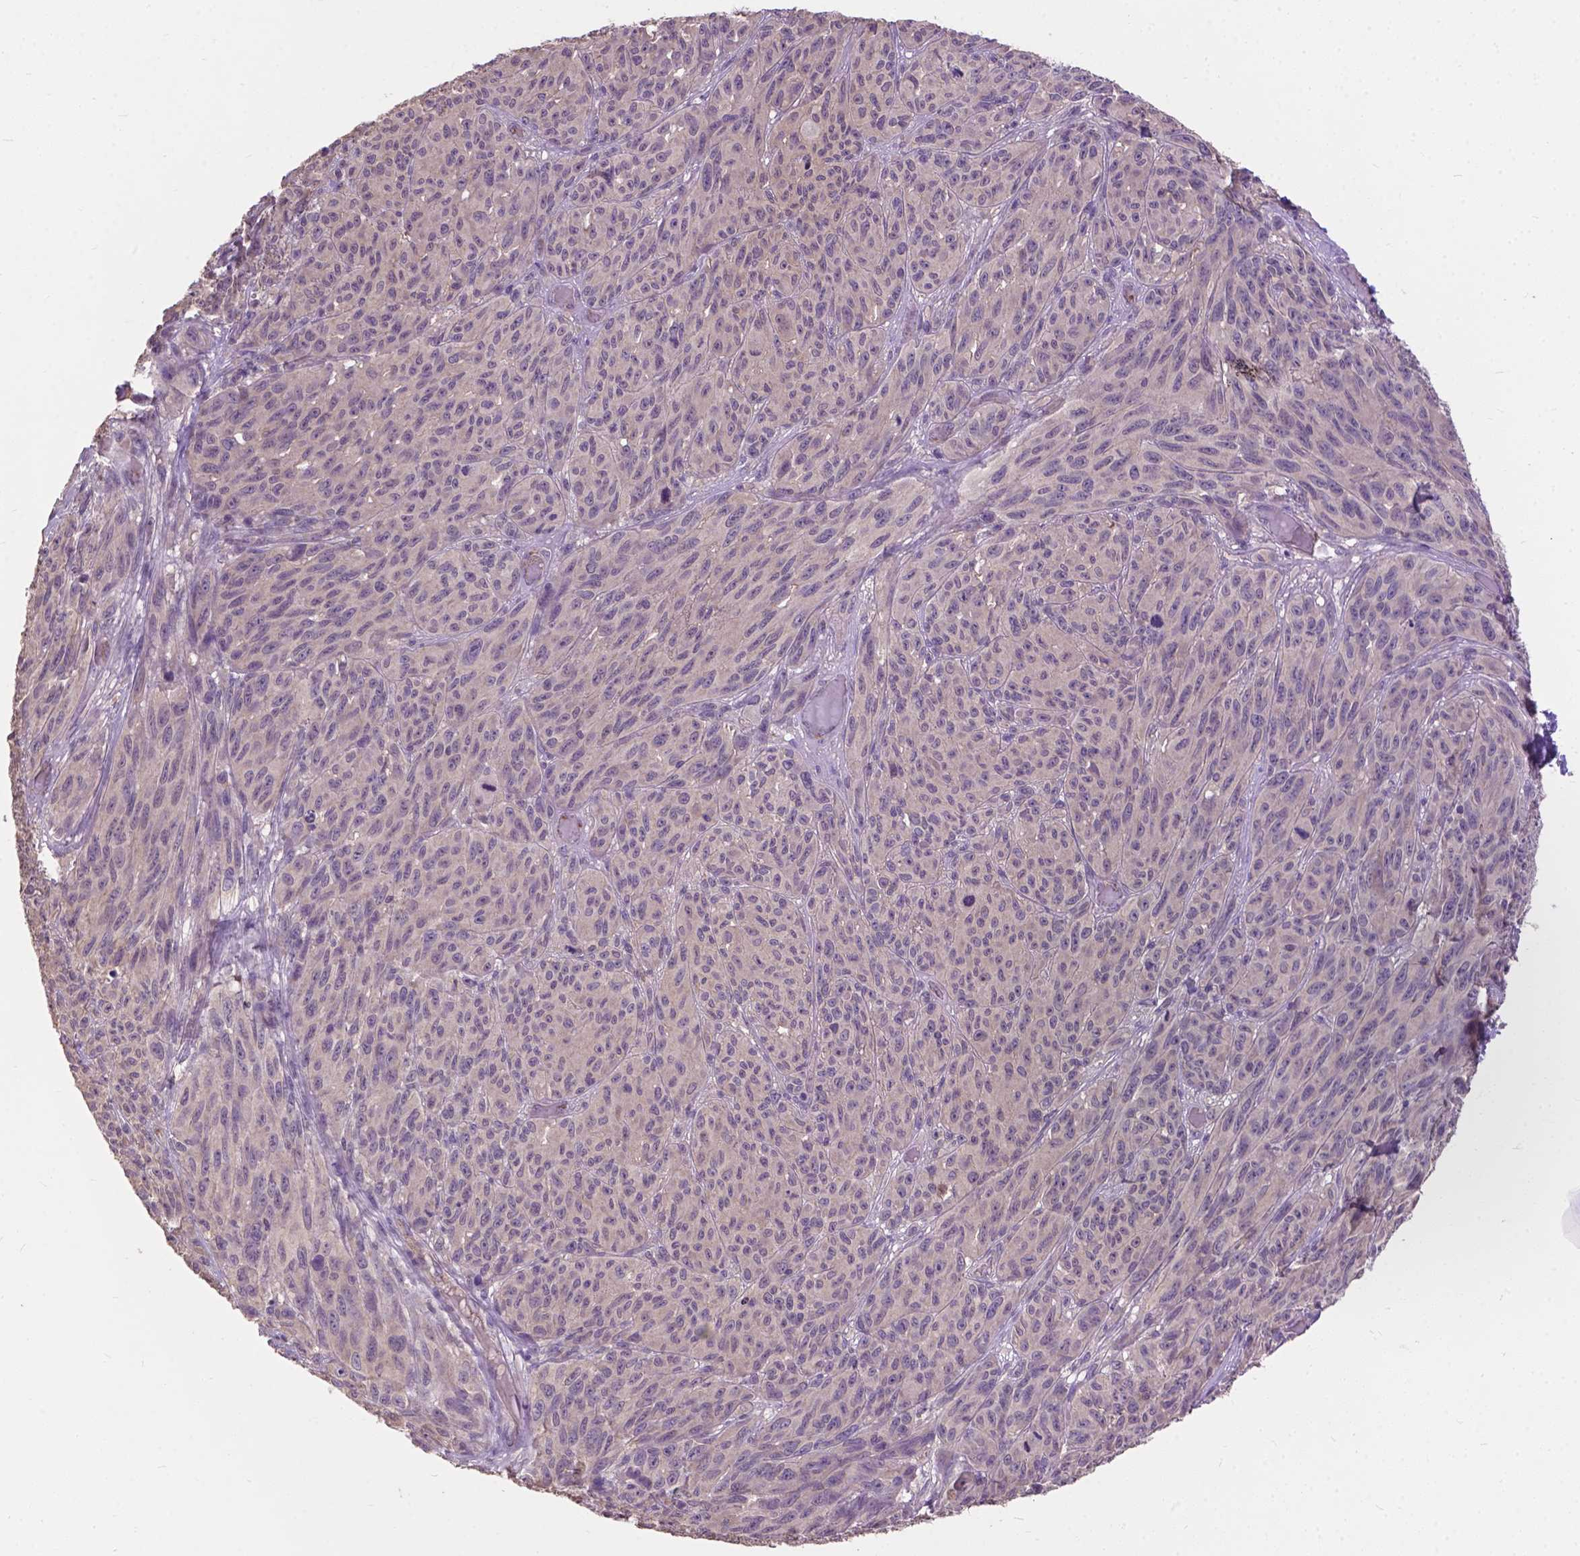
{"staining": {"intensity": "negative", "quantity": "none", "location": "none"}, "tissue": "melanoma", "cell_type": "Tumor cells", "image_type": "cancer", "snomed": [{"axis": "morphology", "description": "Malignant melanoma, NOS"}, {"axis": "topography", "description": "Vulva, labia, clitoris and Bartholin´s gland, NO"}], "caption": "Immunohistochemistry (IHC) histopathology image of neoplastic tissue: melanoma stained with DAB displays no significant protein expression in tumor cells. (Stains: DAB (3,3'-diaminobenzidine) immunohistochemistry (IHC) with hematoxylin counter stain, Microscopy: brightfield microscopy at high magnification).", "gene": "ZNF337", "patient": {"sex": "female", "age": 75}}